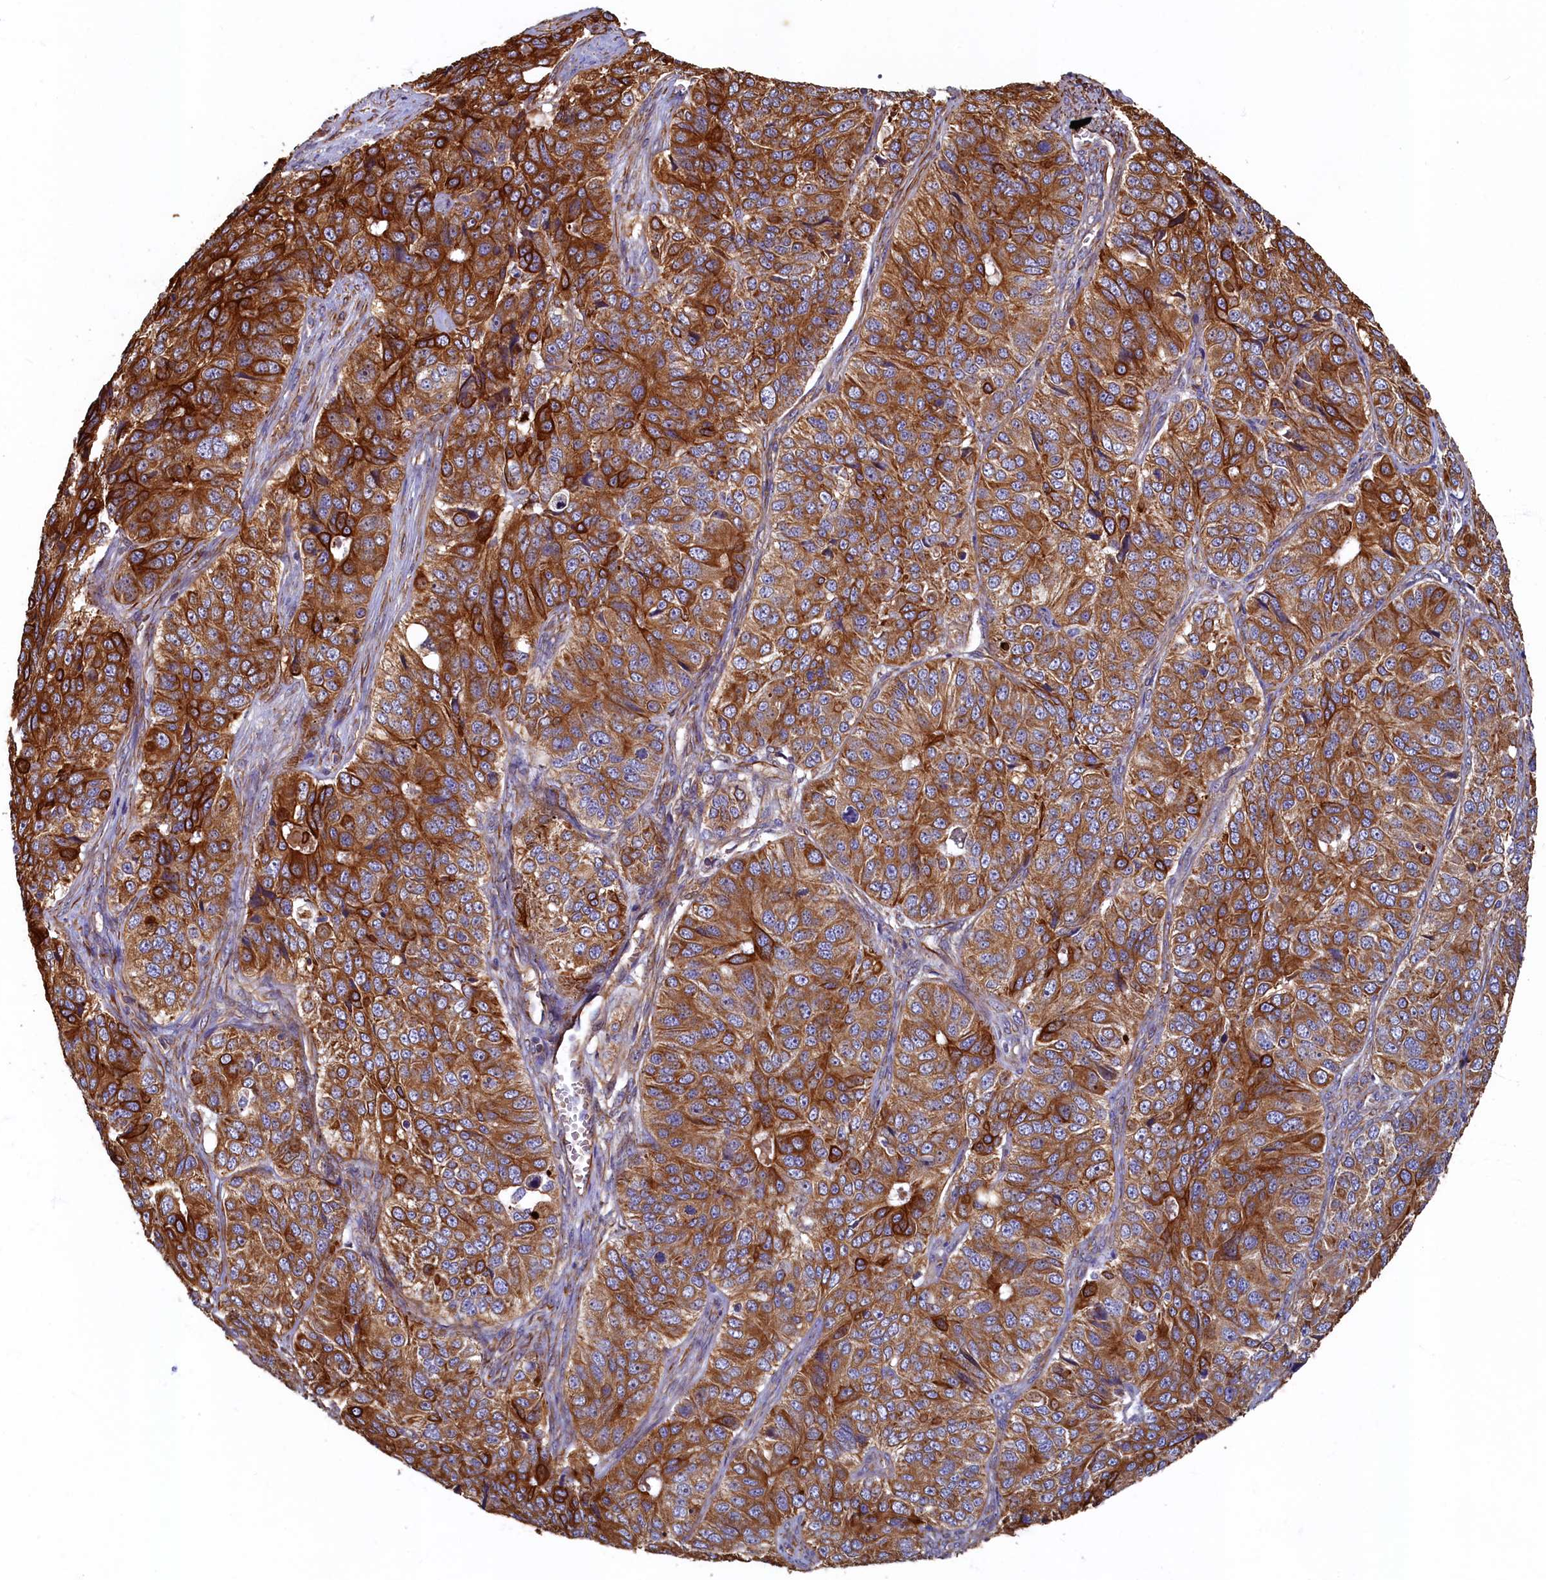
{"staining": {"intensity": "strong", "quantity": ">75%", "location": "cytoplasmic/membranous"}, "tissue": "ovarian cancer", "cell_type": "Tumor cells", "image_type": "cancer", "snomed": [{"axis": "morphology", "description": "Carcinoma, endometroid"}, {"axis": "topography", "description": "Ovary"}], "caption": "Immunohistochemistry staining of endometroid carcinoma (ovarian), which reveals high levels of strong cytoplasmic/membranous staining in about >75% of tumor cells indicating strong cytoplasmic/membranous protein positivity. The staining was performed using DAB (brown) for protein detection and nuclei were counterstained in hematoxylin (blue).", "gene": "LRRC57", "patient": {"sex": "female", "age": 51}}